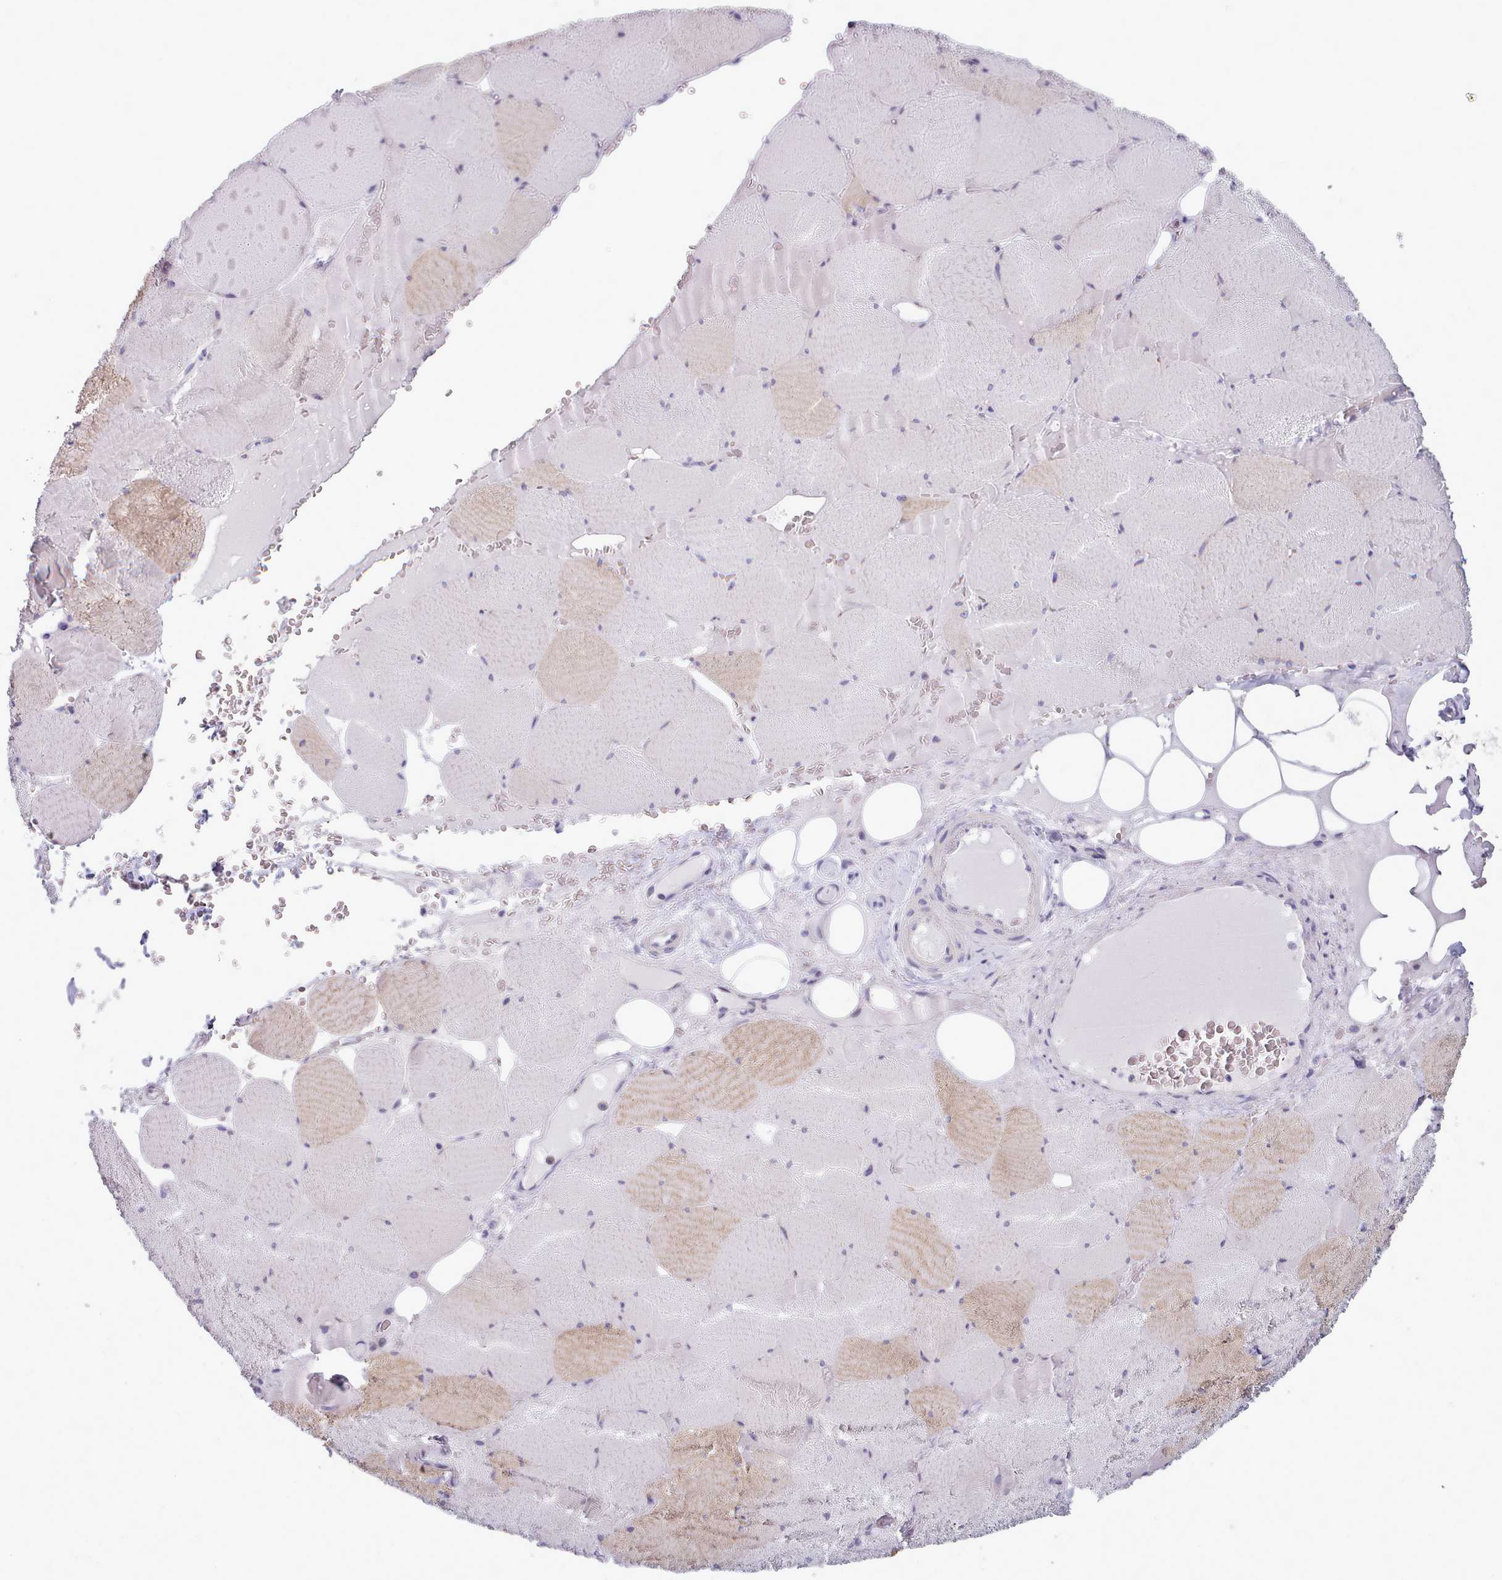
{"staining": {"intensity": "strong", "quantity": "<25%", "location": "cytoplasmic/membranous"}, "tissue": "skeletal muscle", "cell_type": "Myocytes", "image_type": "normal", "snomed": [{"axis": "morphology", "description": "Normal tissue, NOS"}, {"axis": "topography", "description": "Skeletal muscle"}, {"axis": "topography", "description": "Head-Neck"}], "caption": "A brown stain labels strong cytoplasmic/membranous positivity of a protein in myocytes of normal human skeletal muscle. The staining was performed using DAB (3,3'-diaminobenzidine), with brown indicating positive protein expression. Nuclei are stained blue with hematoxylin.", "gene": "MYRFL", "patient": {"sex": "male", "age": 66}}